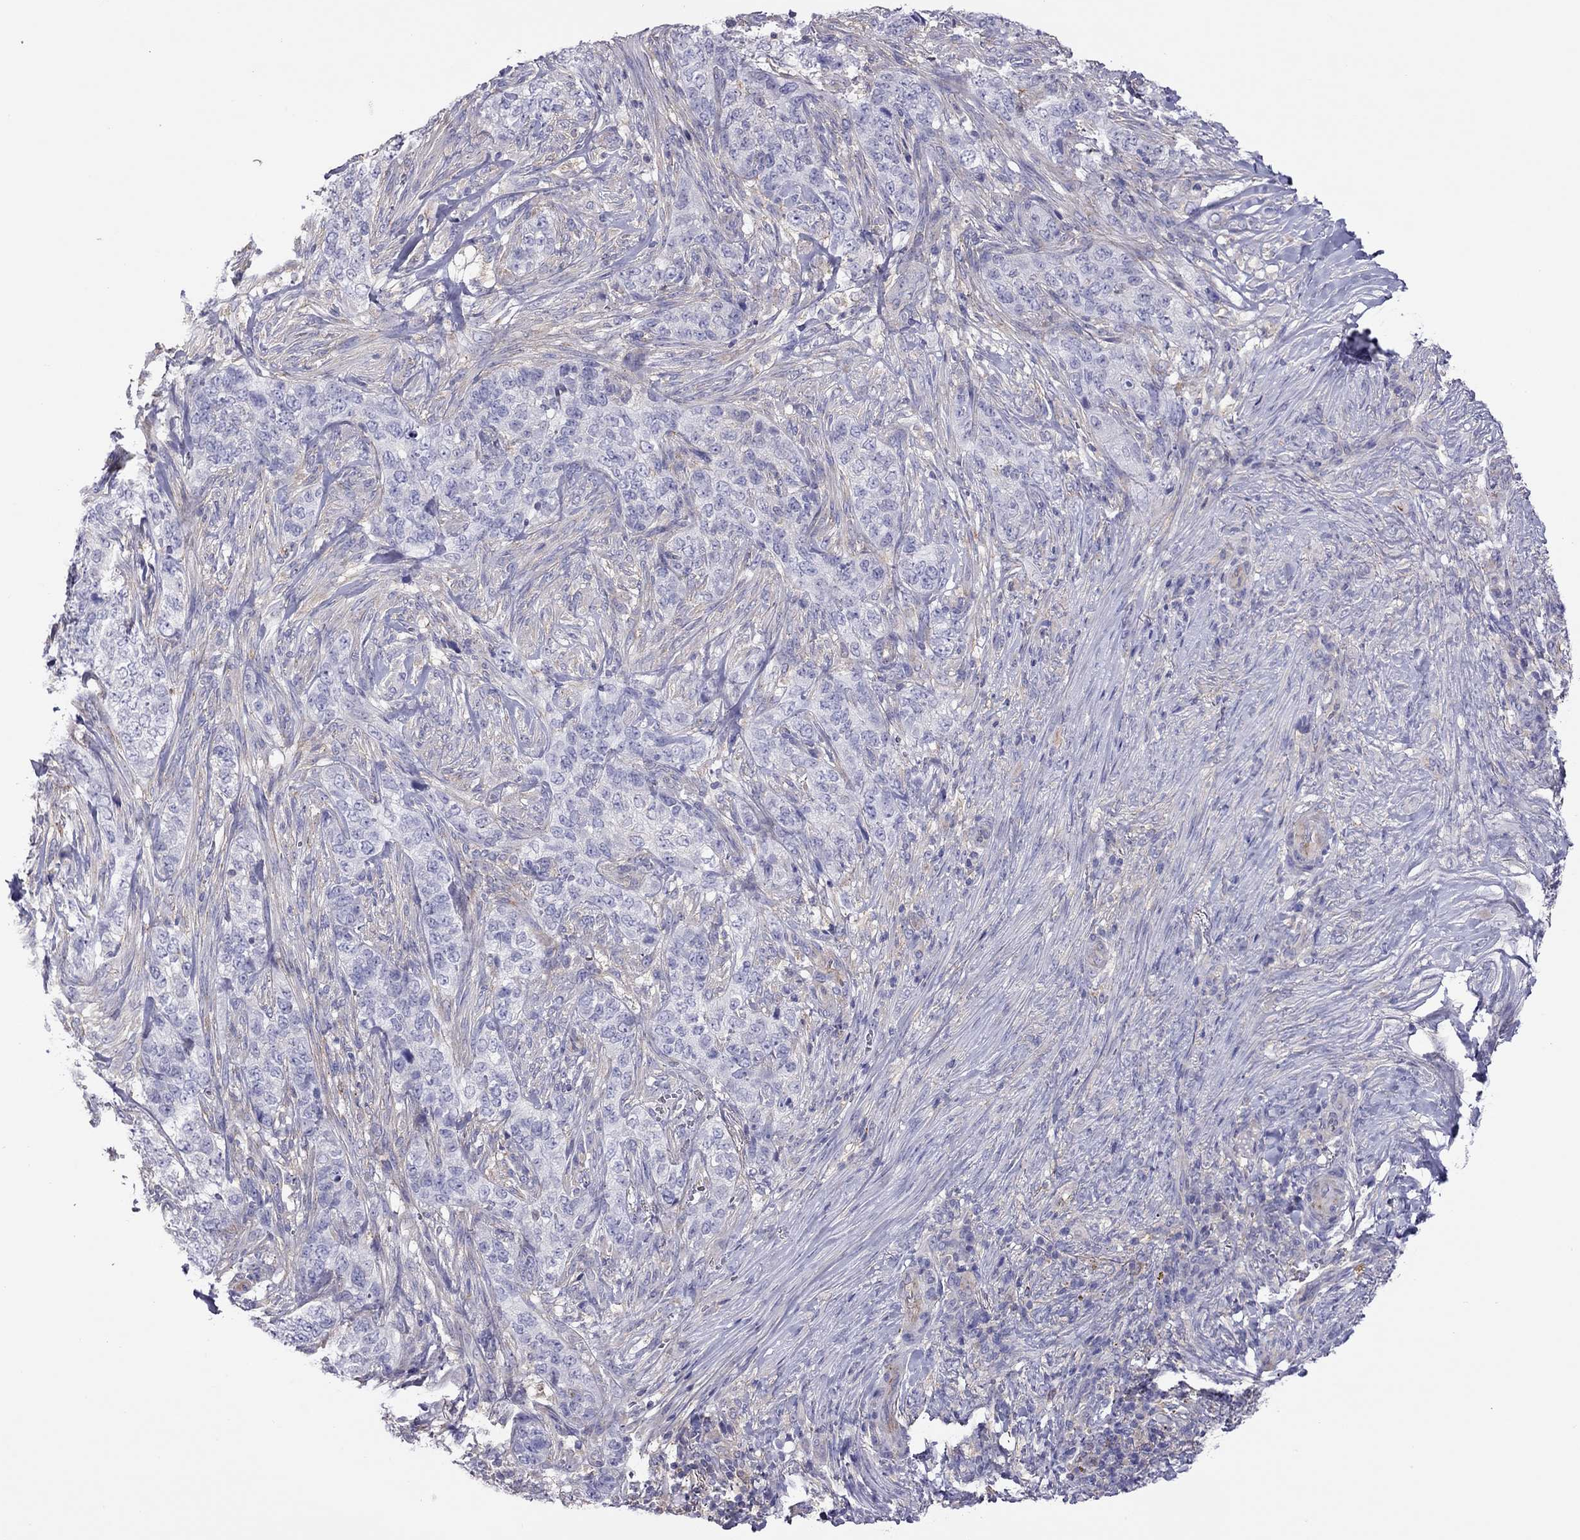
{"staining": {"intensity": "negative", "quantity": "none", "location": "none"}, "tissue": "skin cancer", "cell_type": "Tumor cells", "image_type": "cancer", "snomed": [{"axis": "morphology", "description": "Basal cell carcinoma"}, {"axis": "topography", "description": "Skin"}], "caption": "IHC histopathology image of neoplastic tissue: human skin cancer (basal cell carcinoma) stained with DAB displays no significant protein staining in tumor cells.", "gene": "ALOX15B", "patient": {"sex": "female", "age": 69}}